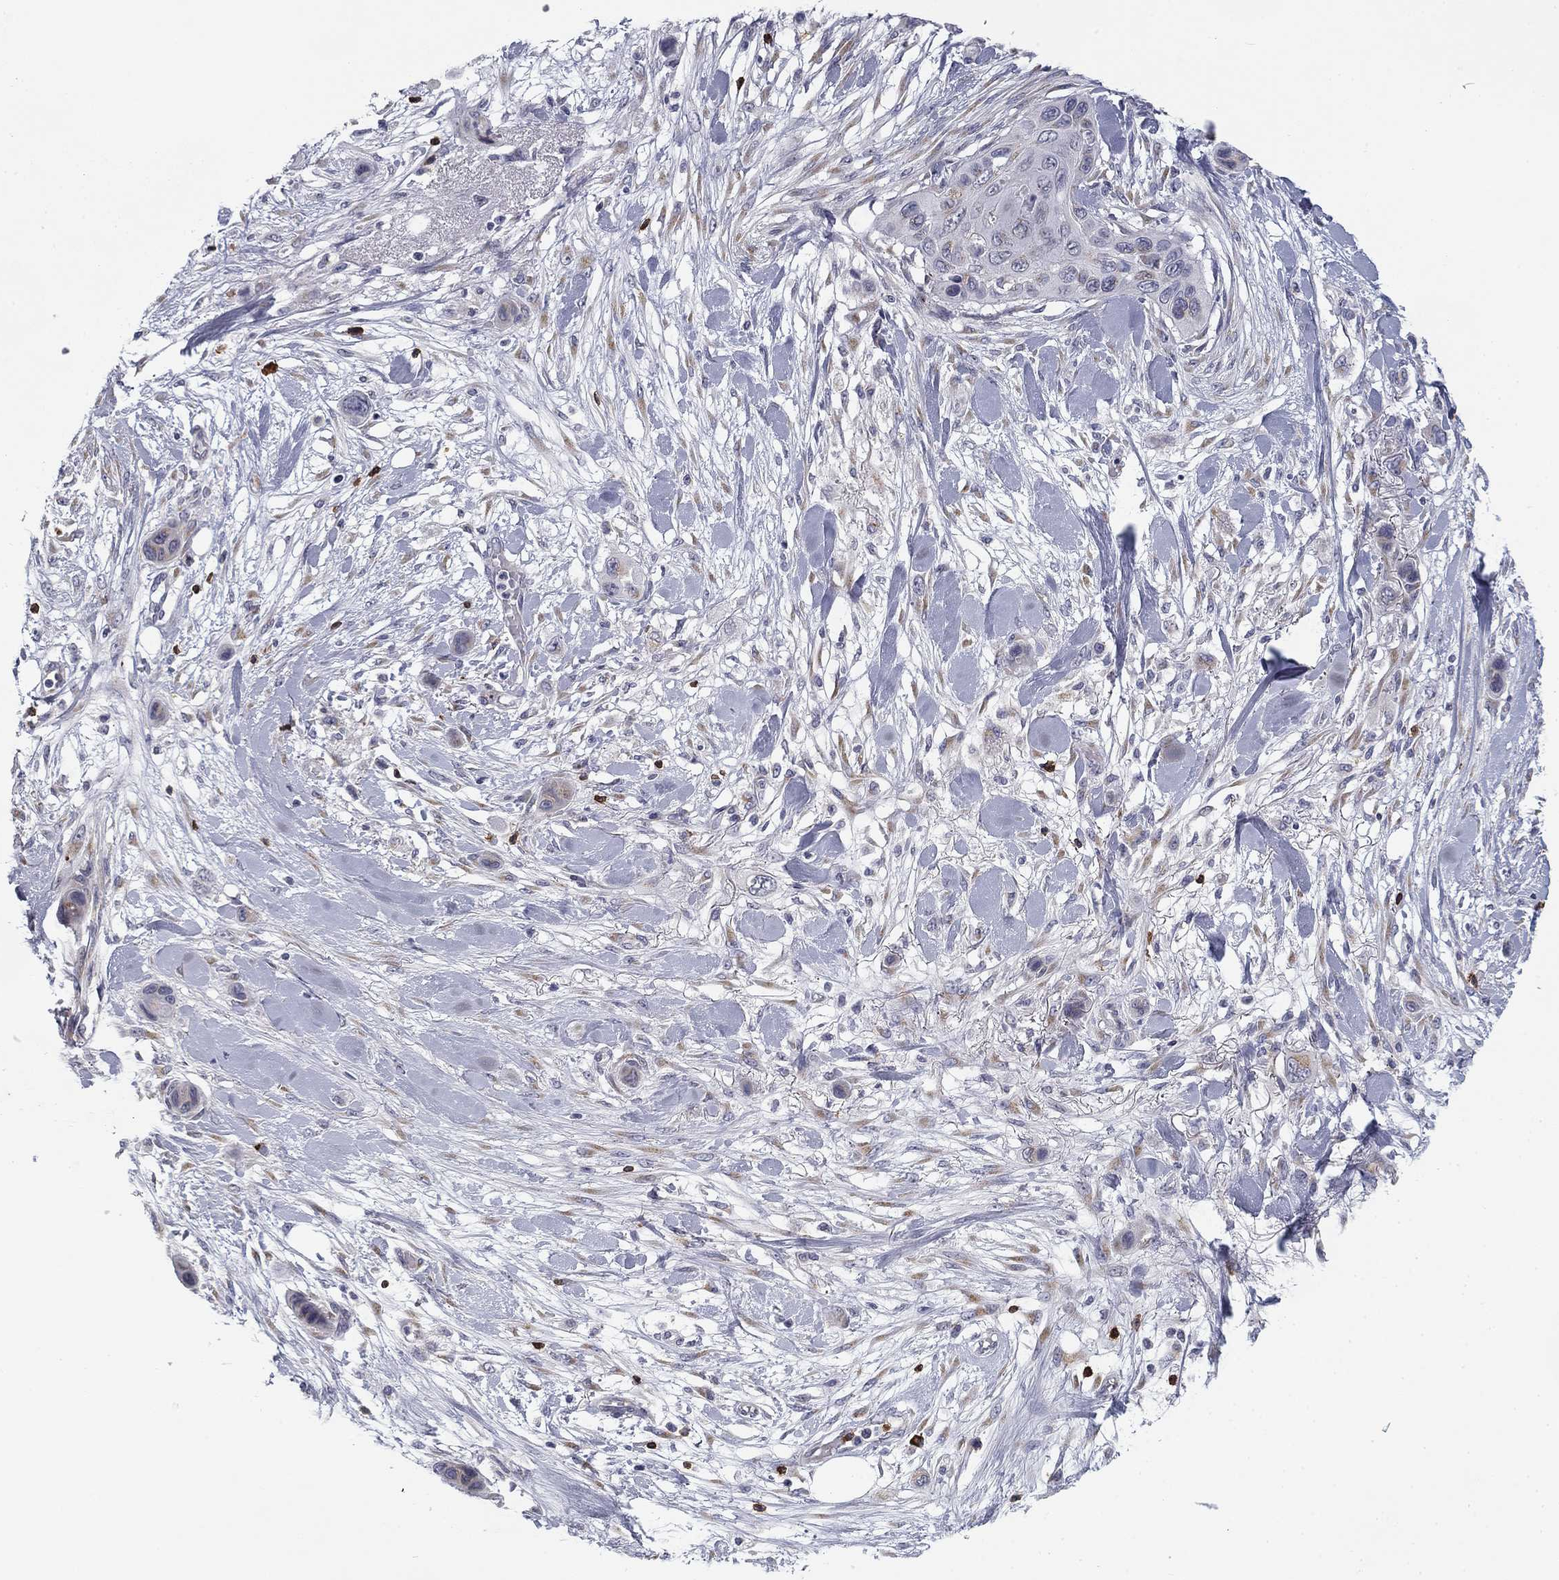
{"staining": {"intensity": "negative", "quantity": "none", "location": "none"}, "tissue": "skin cancer", "cell_type": "Tumor cells", "image_type": "cancer", "snomed": [{"axis": "morphology", "description": "Squamous cell carcinoma, NOS"}, {"axis": "topography", "description": "Skin"}], "caption": "Immunohistochemistry (IHC) histopathology image of neoplastic tissue: human squamous cell carcinoma (skin) stained with DAB (3,3'-diaminobenzidine) displays no significant protein staining in tumor cells. Nuclei are stained in blue.", "gene": "TRAT1", "patient": {"sex": "male", "age": 79}}